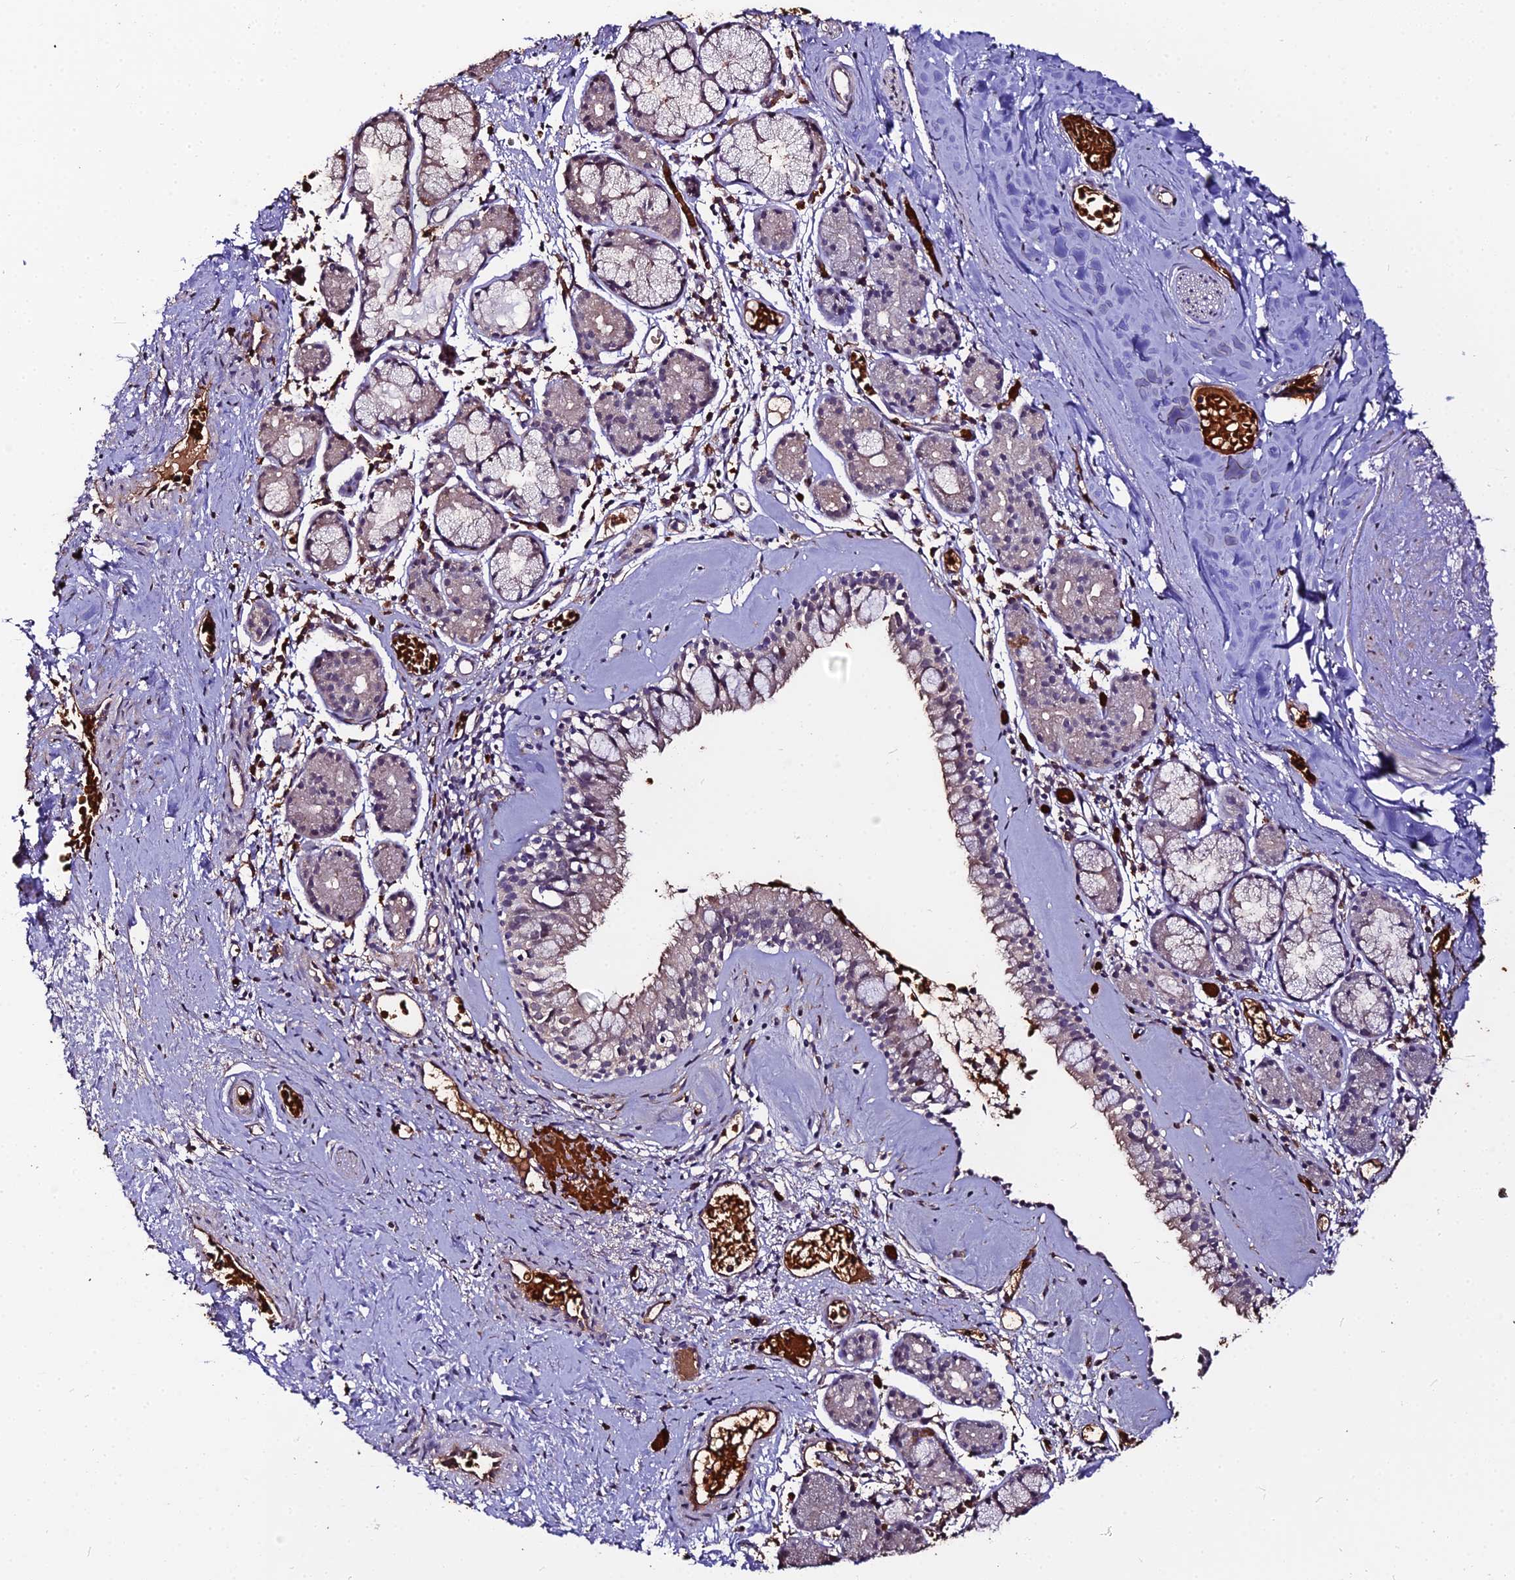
{"staining": {"intensity": "moderate", "quantity": "25%-75%", "location": "cytoplasmic/membranous"}, "tissue": "nasopharynx", "cell_type": "Respiratory epithelial cells", "image_type": "normal", "snomed": [{"axis": "morphology", "description": "Normal tissue, NOS"}, {"axis": "topography", "description": "Nasopharynx"}], "caption": "Immunohistochemical staining of normal human nasopharynx exhibits moderate cytoplasmic/membranous protein positivity in about 25%-75% of respiratory epithelial cells. (brown staining indicates protein expression, while blue staining denotes nuclei).", "gene": "ZDBF2", "patient": {"sex": "male", "age": 82}}